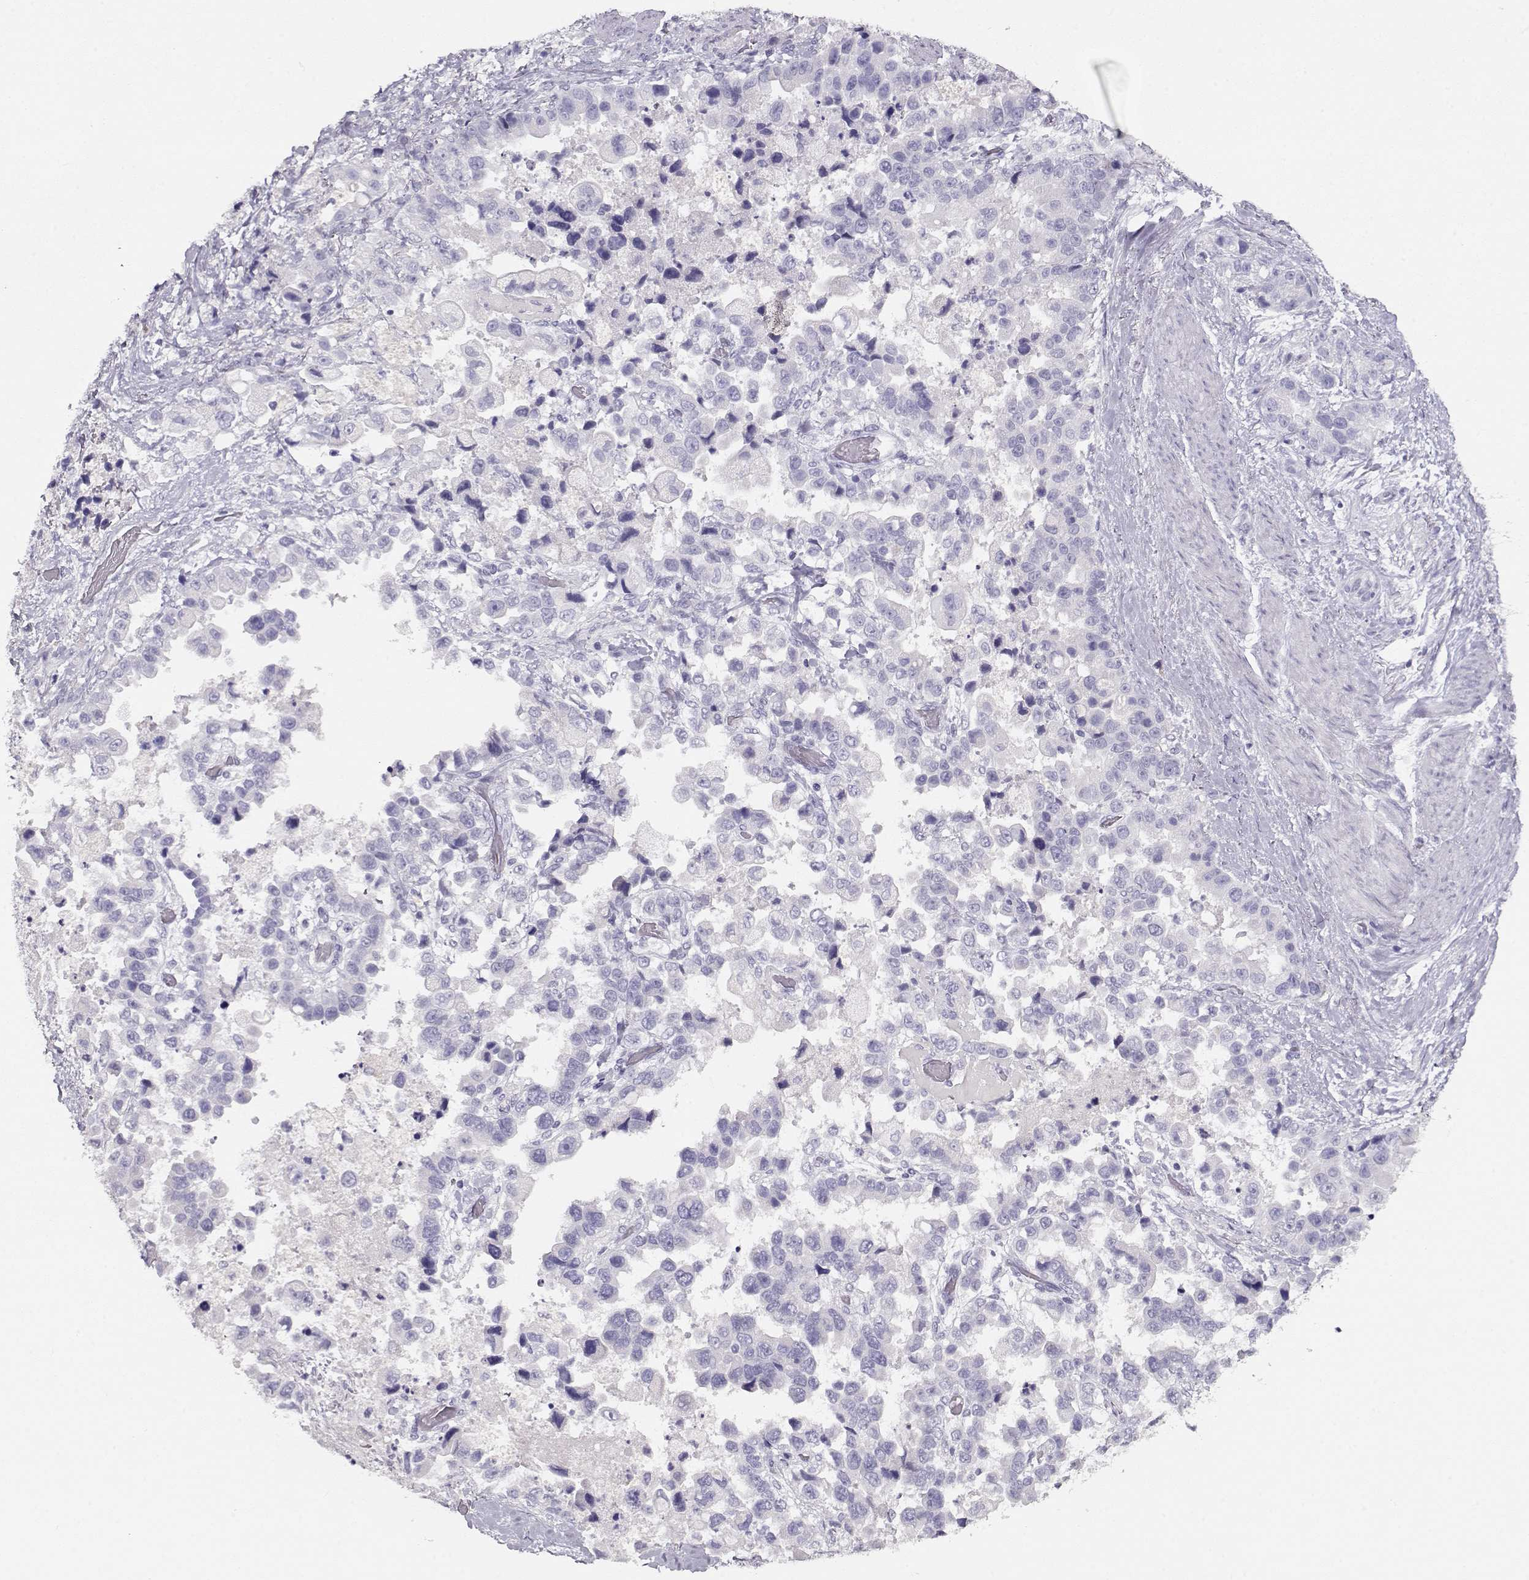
{"staining": {"intensity": "negative", "quantity": "none", "location": "none"}, "tissue": "stomach cancer", "cell_type": "Tumor cells", "image_type": "cancer", "snomed": [{"axis": "morphology", "description": "Adenocarcinoma, NOS"}, {"axis": "topography", "description": "Stomach"}], "caption": "Stomach adenocarcinoma was stained to show a protein in brown. There is no significant expression in tumor cells.", "gene": "NDRG4", "patient": {"sex": "male", "age": 59}}